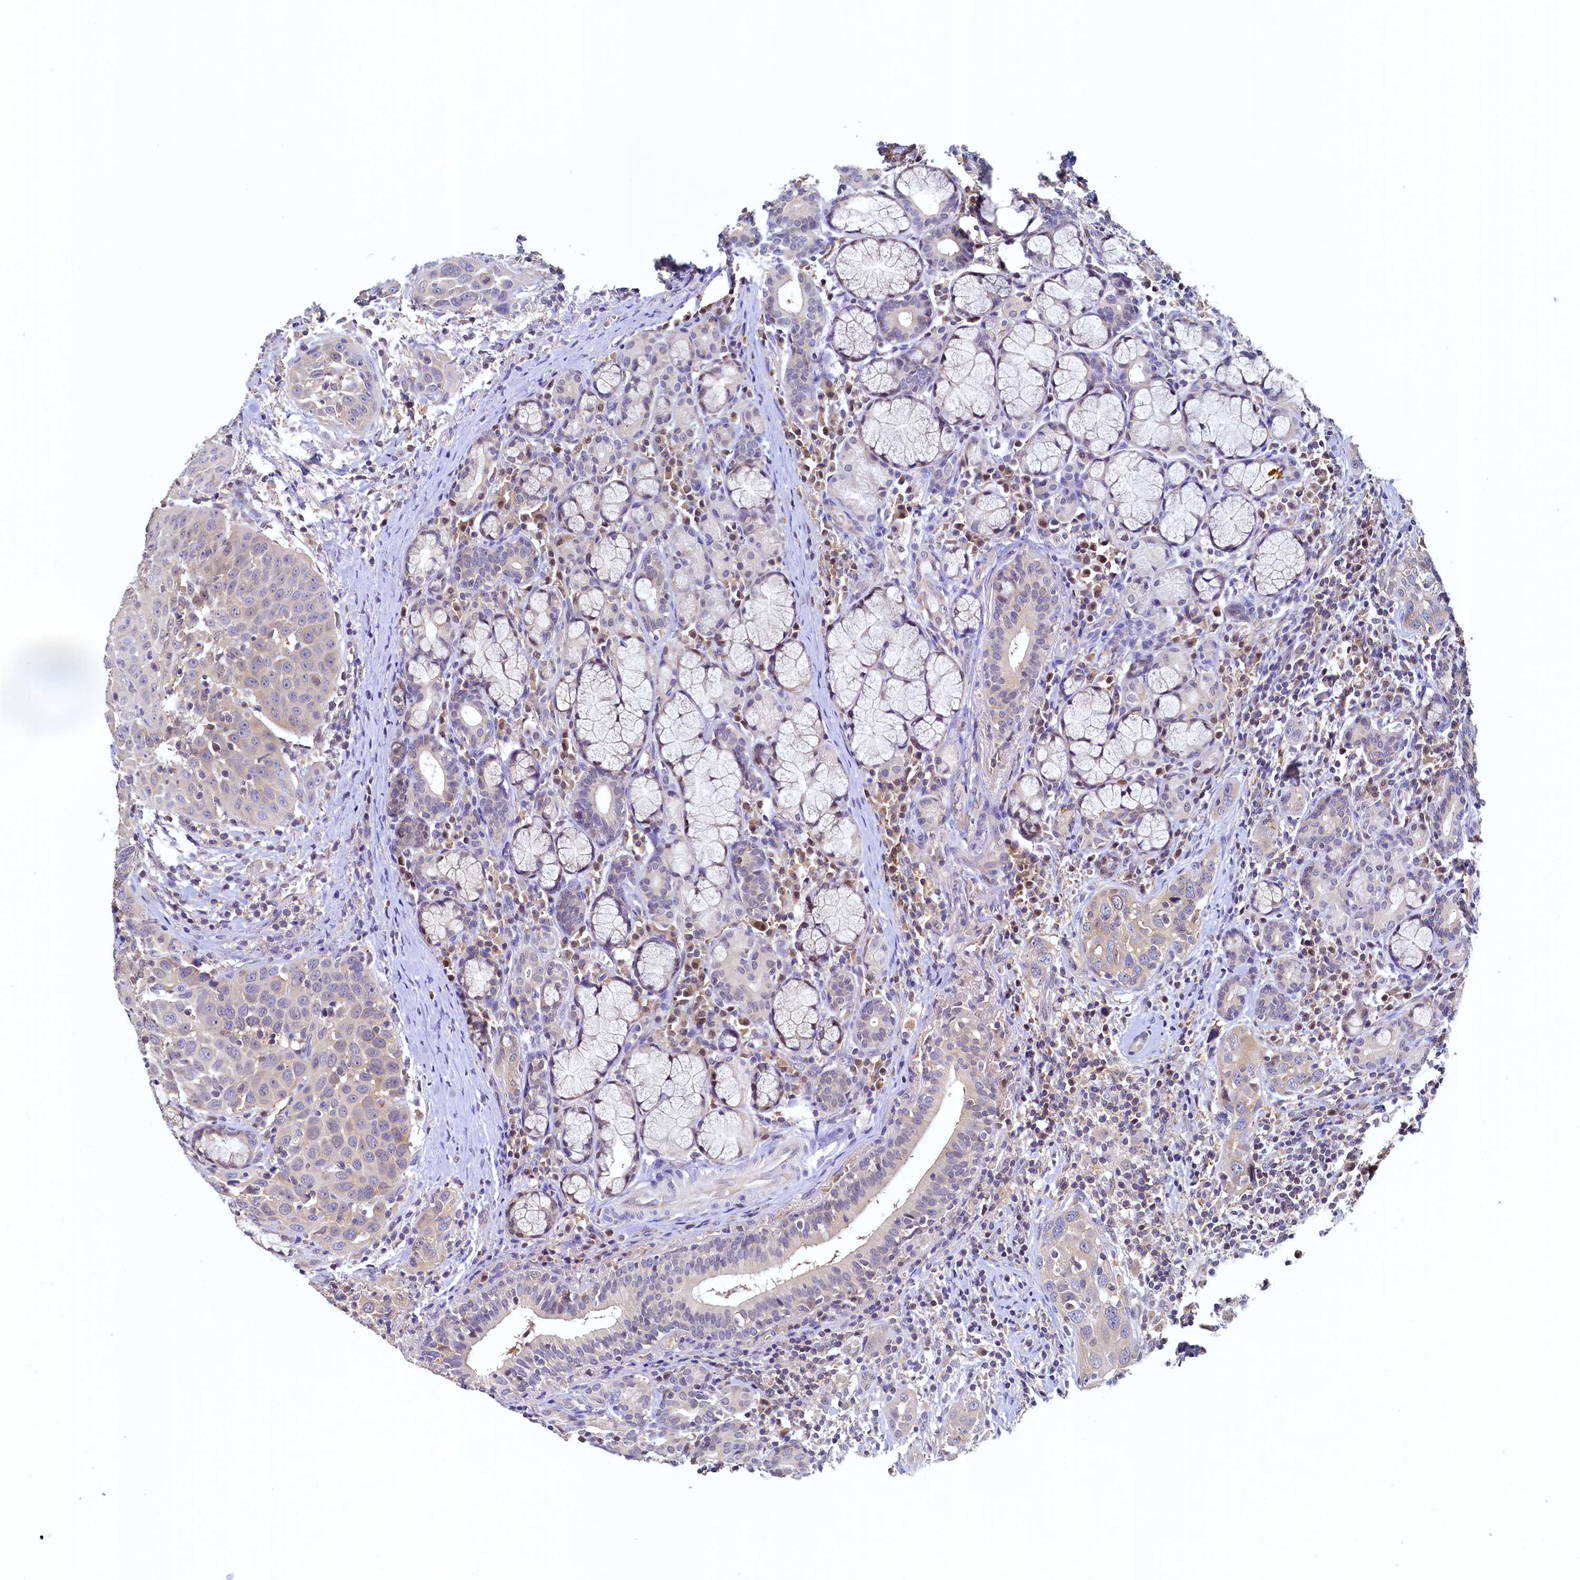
{"staining": {"intensity": "weak", "quantity": "<25%", "location": "cytoplasmic/membranous"}, "tissue": "head and neck cancer", "cell_type": "Tumor cells", "image_type": "cancer", "snomed": [{"axis": "morphology", "description": "Squamous cell carcinoma, NOS"}, {"axis": "topography", "description": "Oral tissue"}, {"axis": "topography", "description": "Head-Neck"}], "caption": "An image of human squamous cell carcinoma (head and neck) is negative for staining in tumor cells.", "gene": "PAAF1", "patient": {"sex": "female", "age": 50}}